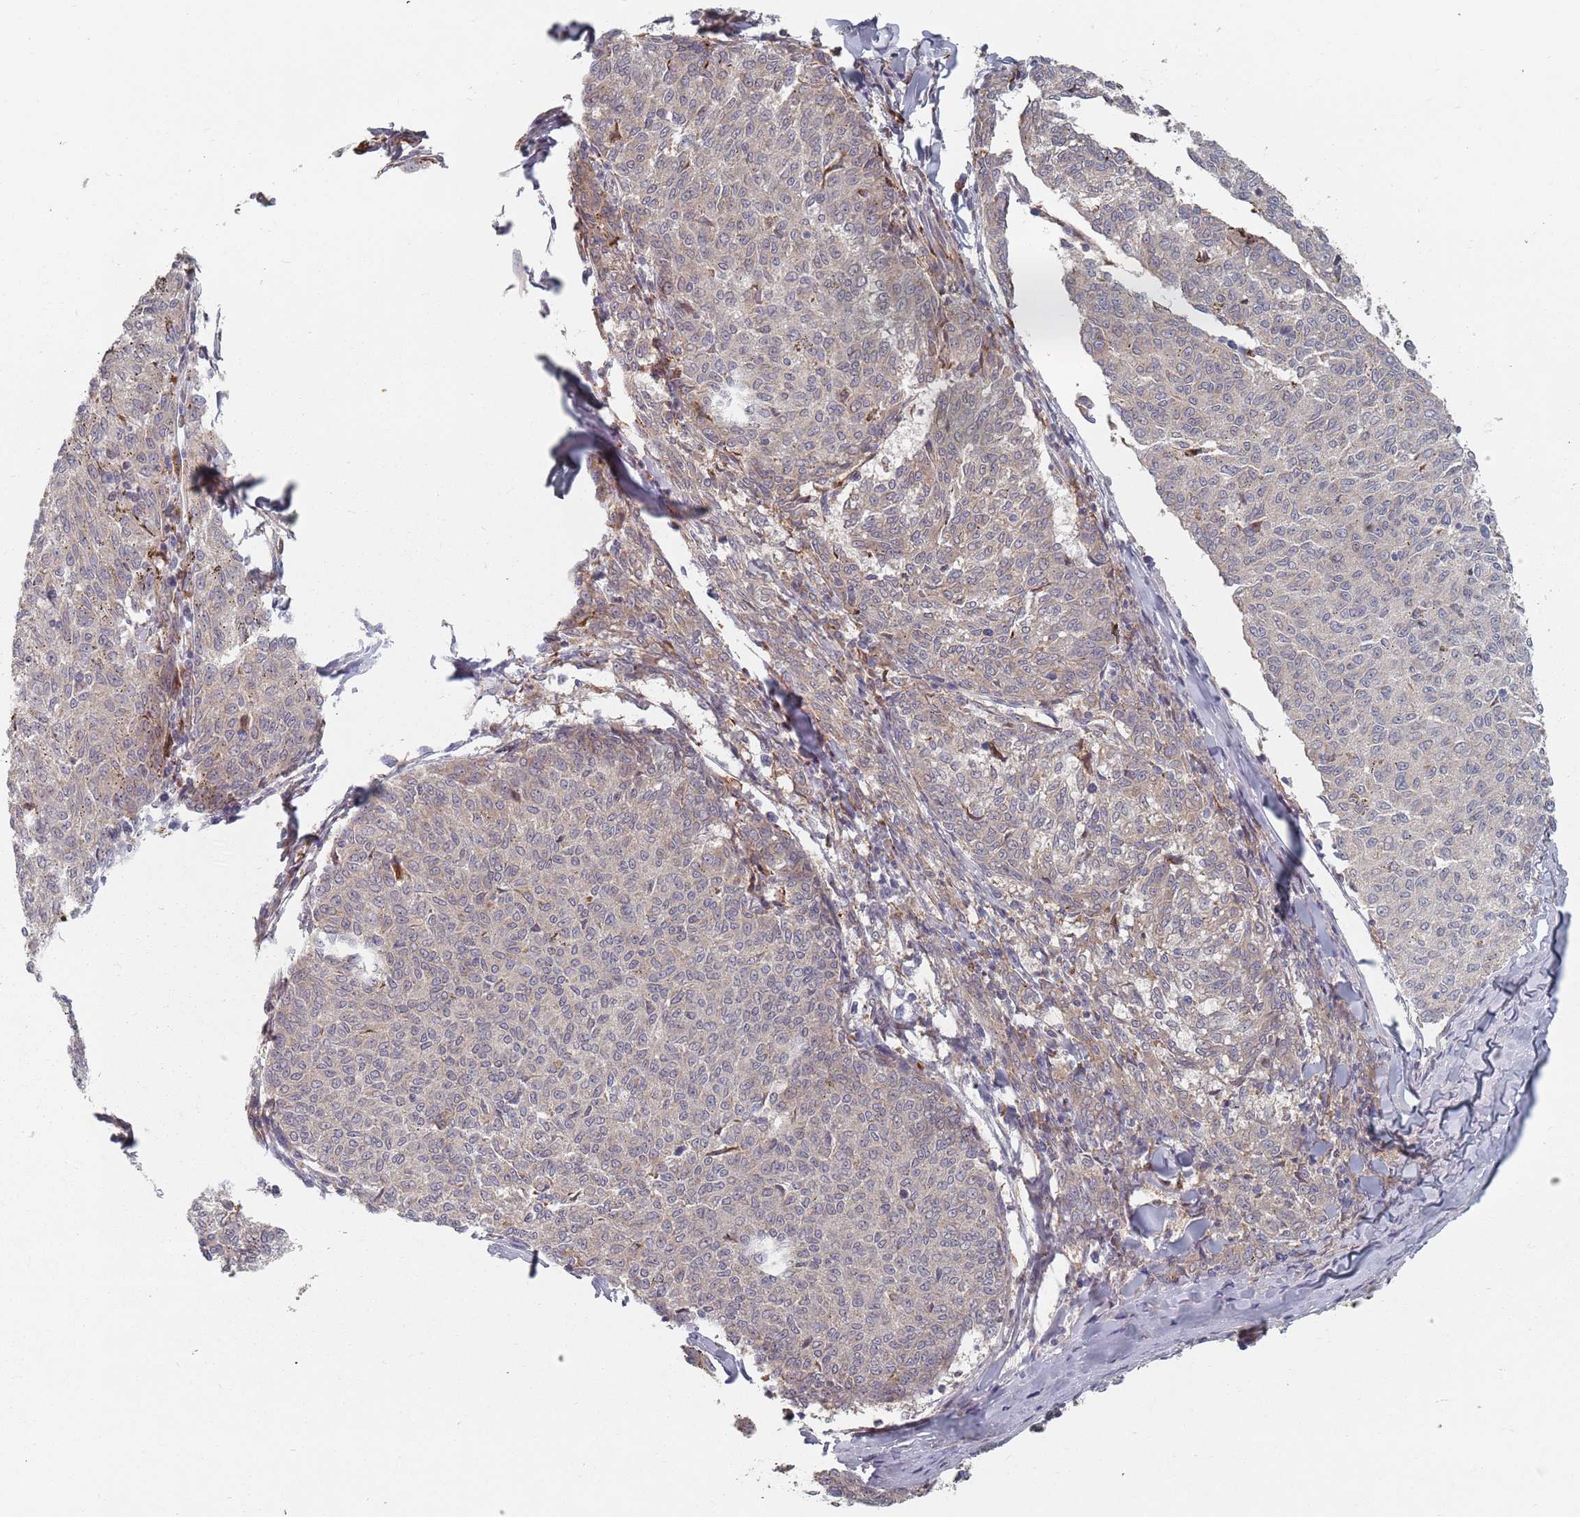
{"staining": {"intensity": "weak", "quantity": "<25%", "location": "cytoplasmic/membranous"}, "tissue": "melanoma", "cell_type": "Tumor cells", "image_type": "cancer", "snomed": [{"axis": "morphology", "description": "Malignant melanoma, NOS"}, {"axis": "topography", "description": "Skin"}], "caption": "High power microscopy photomicrograph of an IHC image of melanoma, revealing no significant expression in tumor cells.", "gene": "ADAL", "patient": {"sex": "female", "age": 72}}